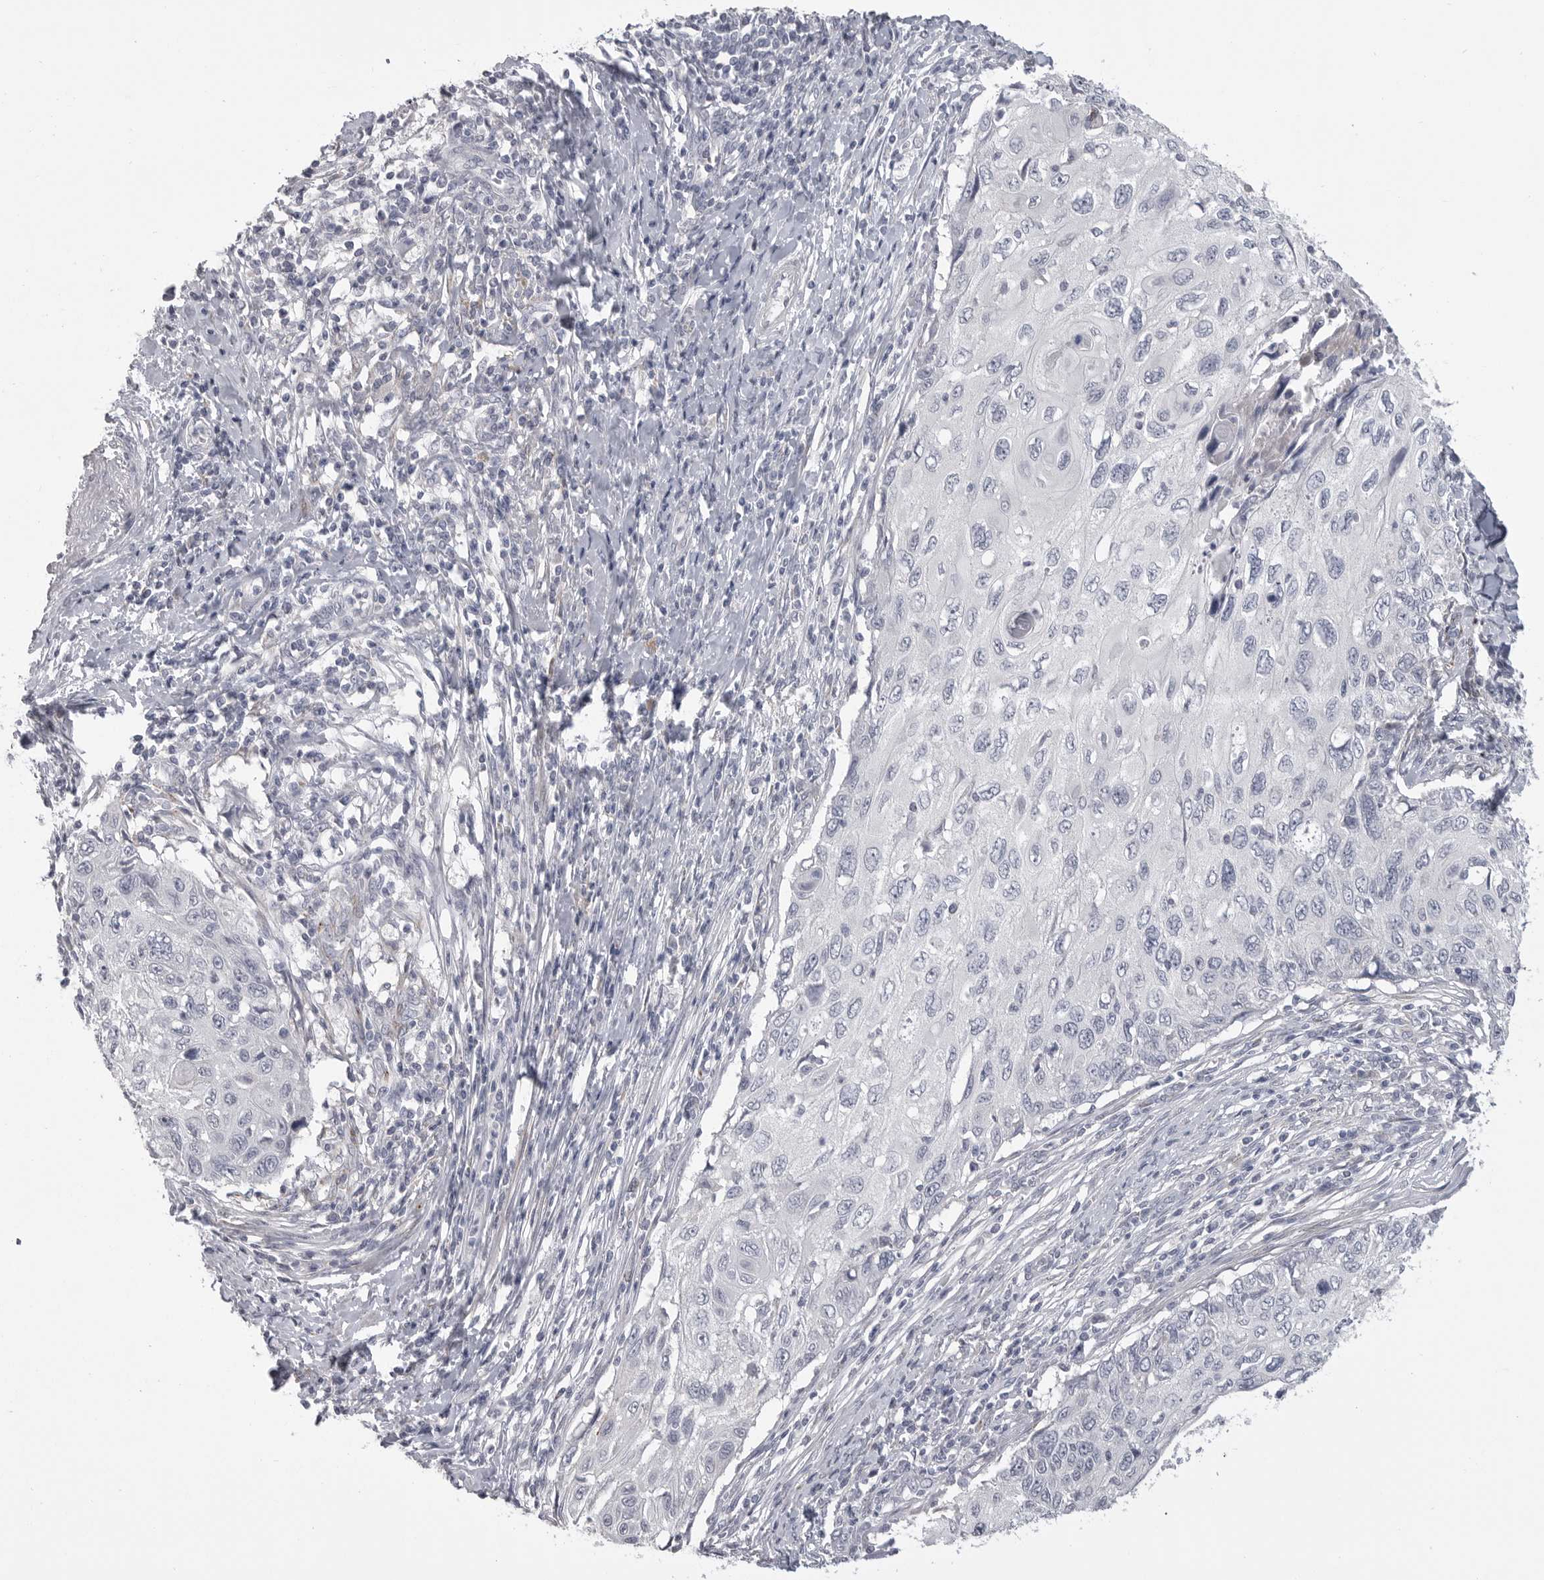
{"staining": {"intensity": "negative", "quantity": "none", "location": "none"}, "tissue": "cervical cancer", "cell_type": "Tumor cells", "image_type": "cancer", "snomed": [{"axis": "morphology", "description": "Squamous cell carcinoma, NOS"}, {"axis": "topography", "description": "Cervix"}], "caption": "Tumor cells show no significant protein staining in cervical squamous cell carcinoma. The staining was performed using DAB (3,3'-diaminobenzidine) to visualize the protein expression in brown, while the nuclei were stained in blue with hematoxylin (Magnification: 20x).", "gene": "SERPING1", "patient": {"sex": "female", "age": 70}}